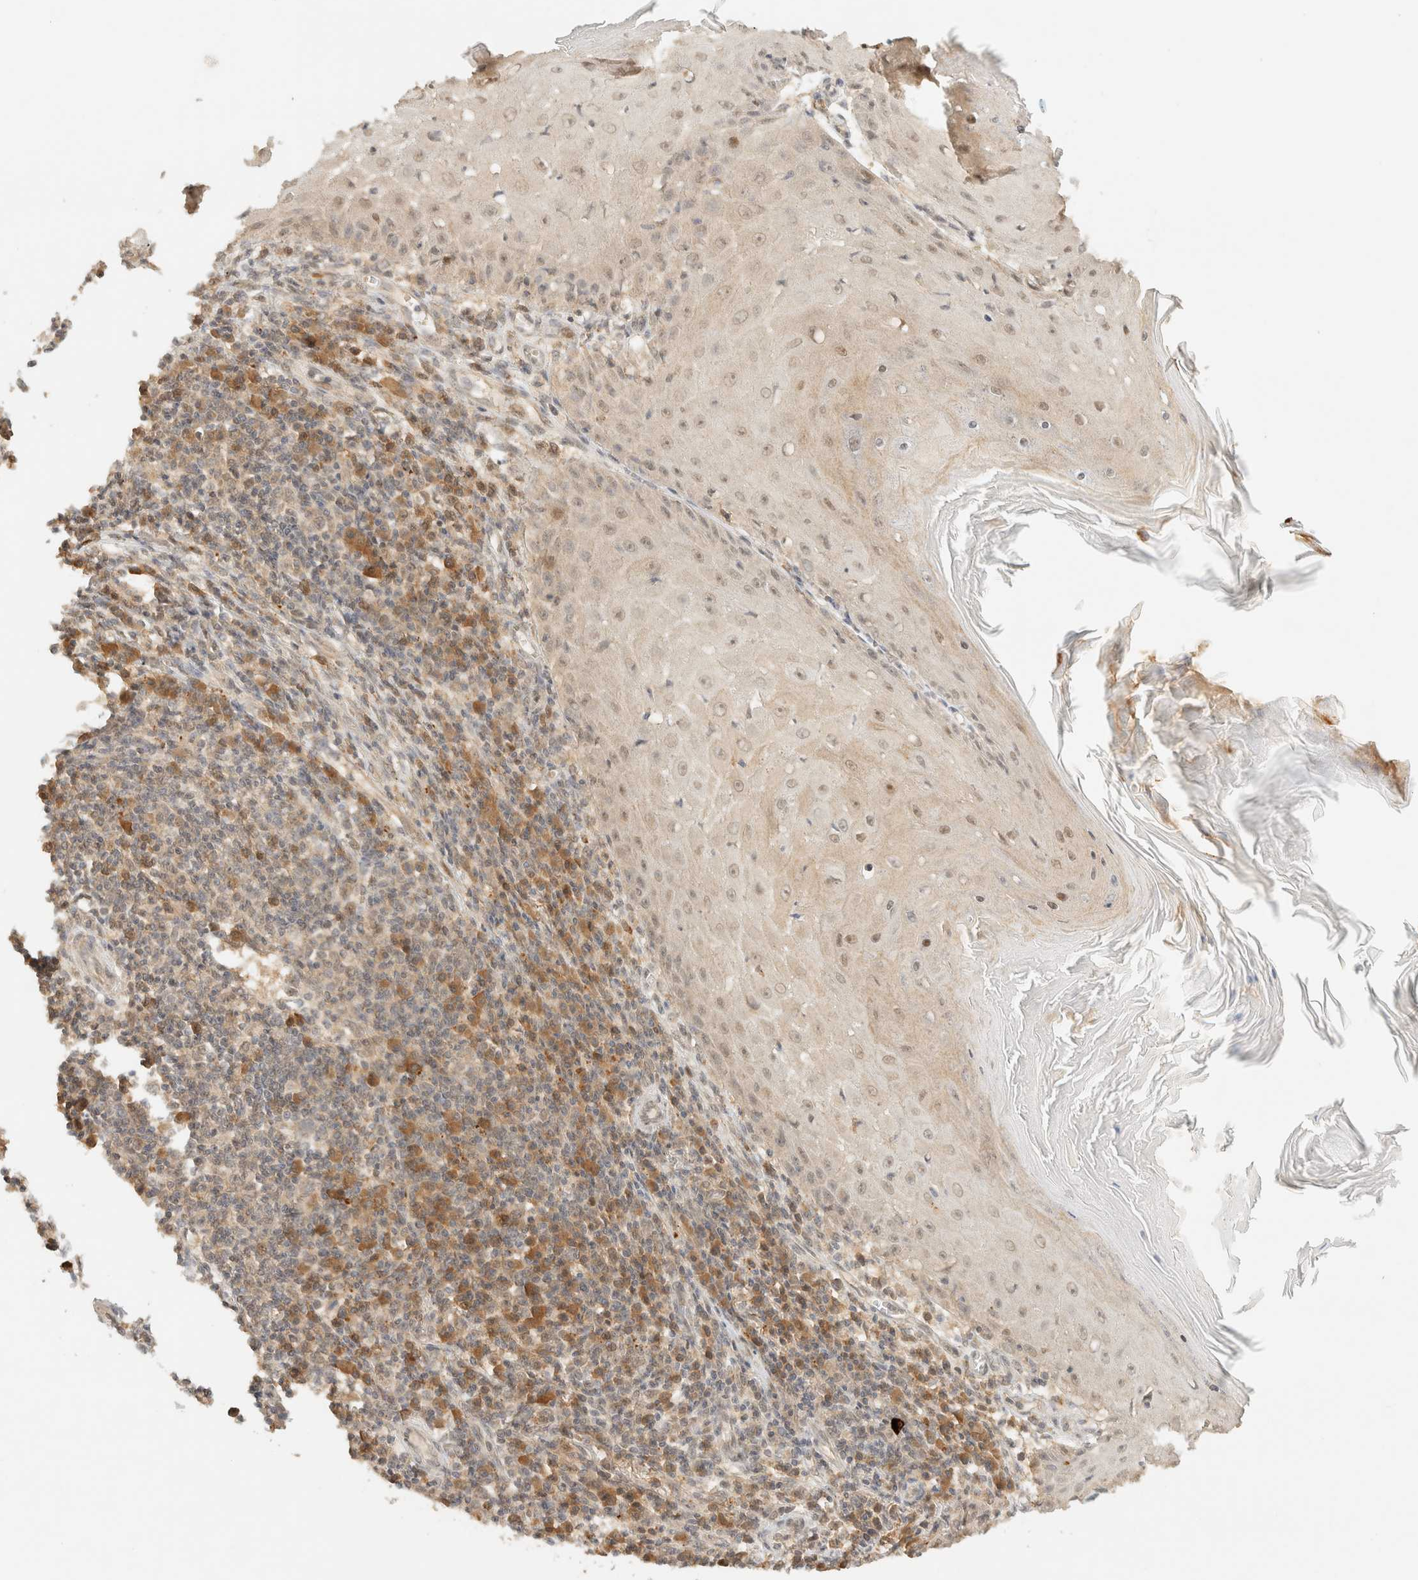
{"staining": {"intensity": "weak", "quantity": "<25%", "location": "cytoplasmic/membranous,nuclear"}, "tissue": "skin cancer", "cell_type": "Tumor cells", "image_type": "cancer", "snomed": [{"axis": "morphology", "description": "Squamous cell carcinoma, NOS"}, {"axis": "topography", "description": "Skin"}], "caption": "Squamous cell carcinoma (skin) was stained to show a protein in brown. There is no significant positivity in tumor cells. (DAB immunohistochemistry visualized using brightfield microscopy, high magnification).", "gene": "ZBTB34", "patient": {"sex": "female", "age": 73}}